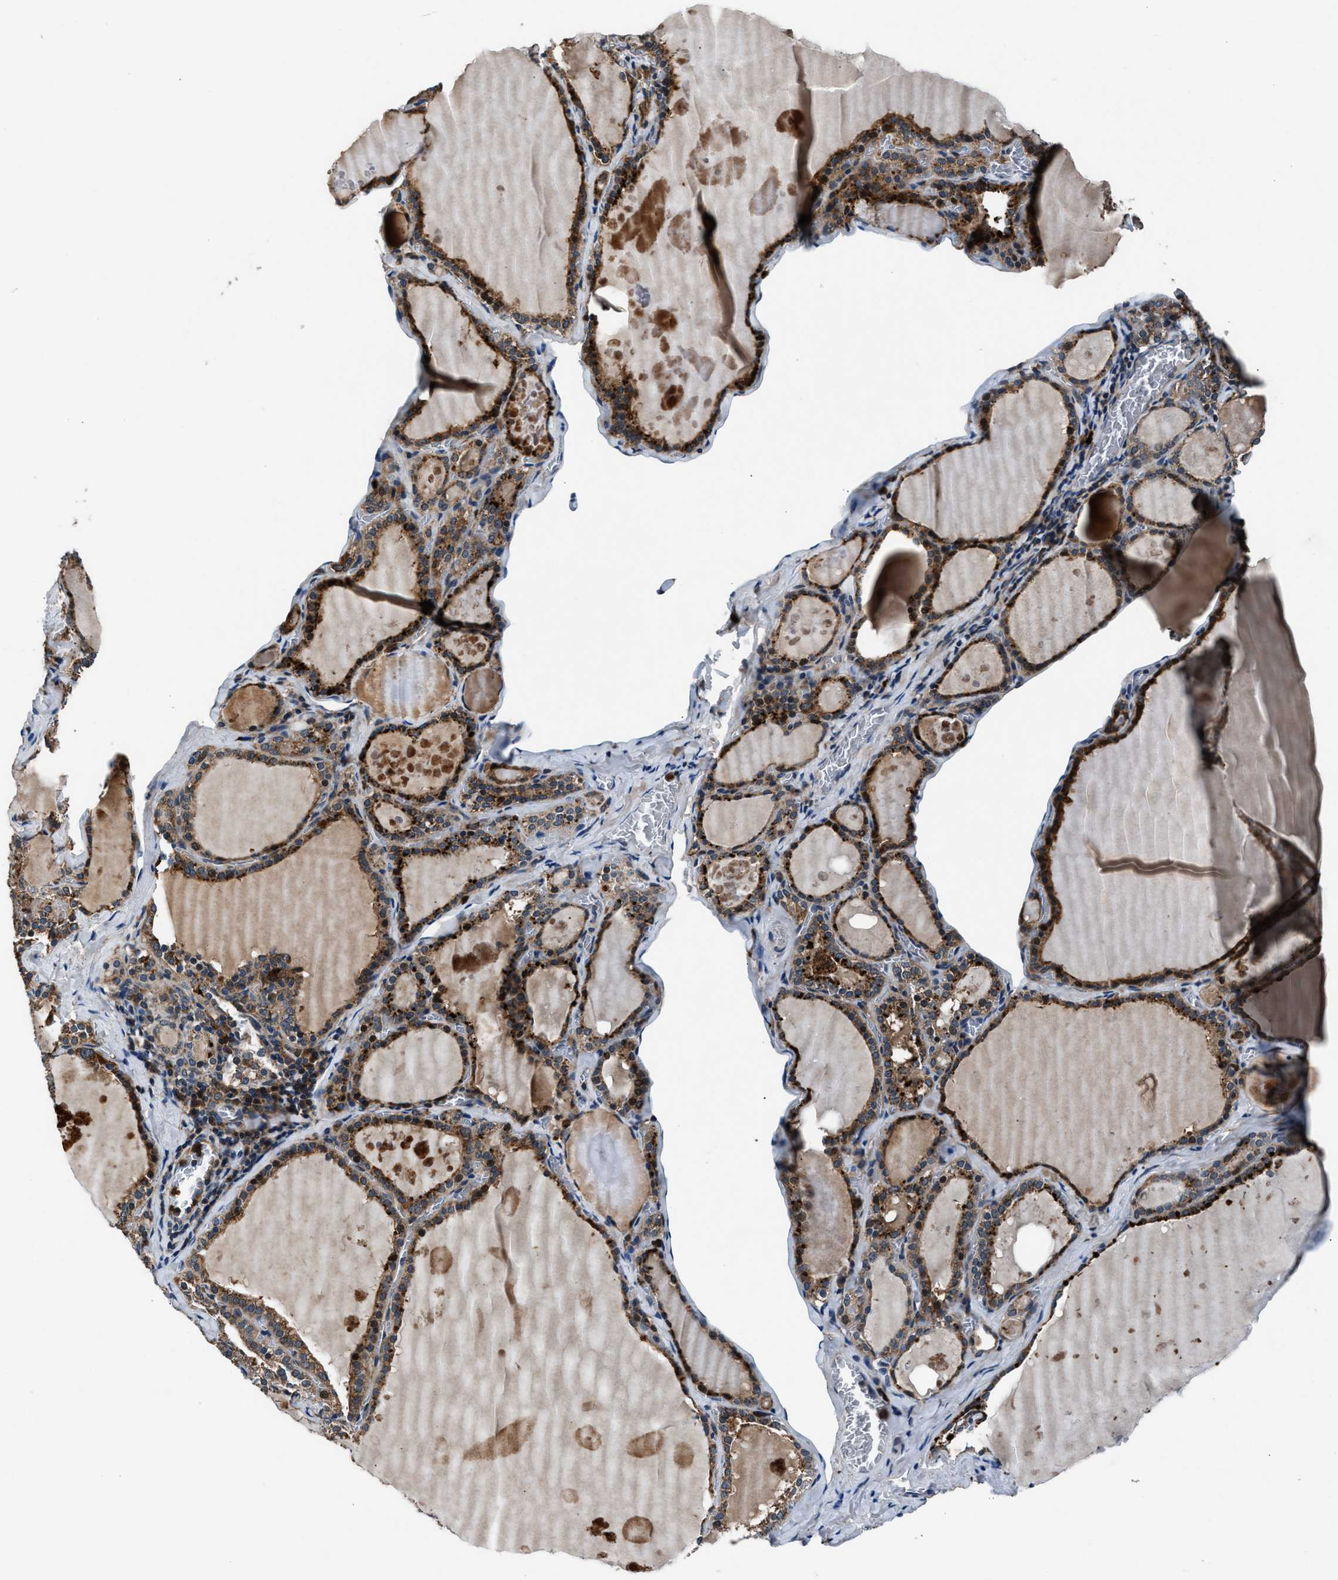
{"staining": {"intensity": "strong", "quantity": ">75%", "location": "cytoplasmic/membranous"}, "tissue": "thyroid gland", "cell_type": "Glandular cells", "image_type": "normal", "snomed": [{"axis": "morphology", "description": "Normal tissue, NOS"}, {"axis": "topography", "description": "Thyroid gland"}], "caption": "Immunohistochemistry micrograph of normal thyroid gland stained for a protein (brown), which displays high levels of strong cytoplasmic/membranous positivity in approximately >75% of glandular cells.", "gene": "FAM221A", "patient": {"sex": "male", "age": 56}}